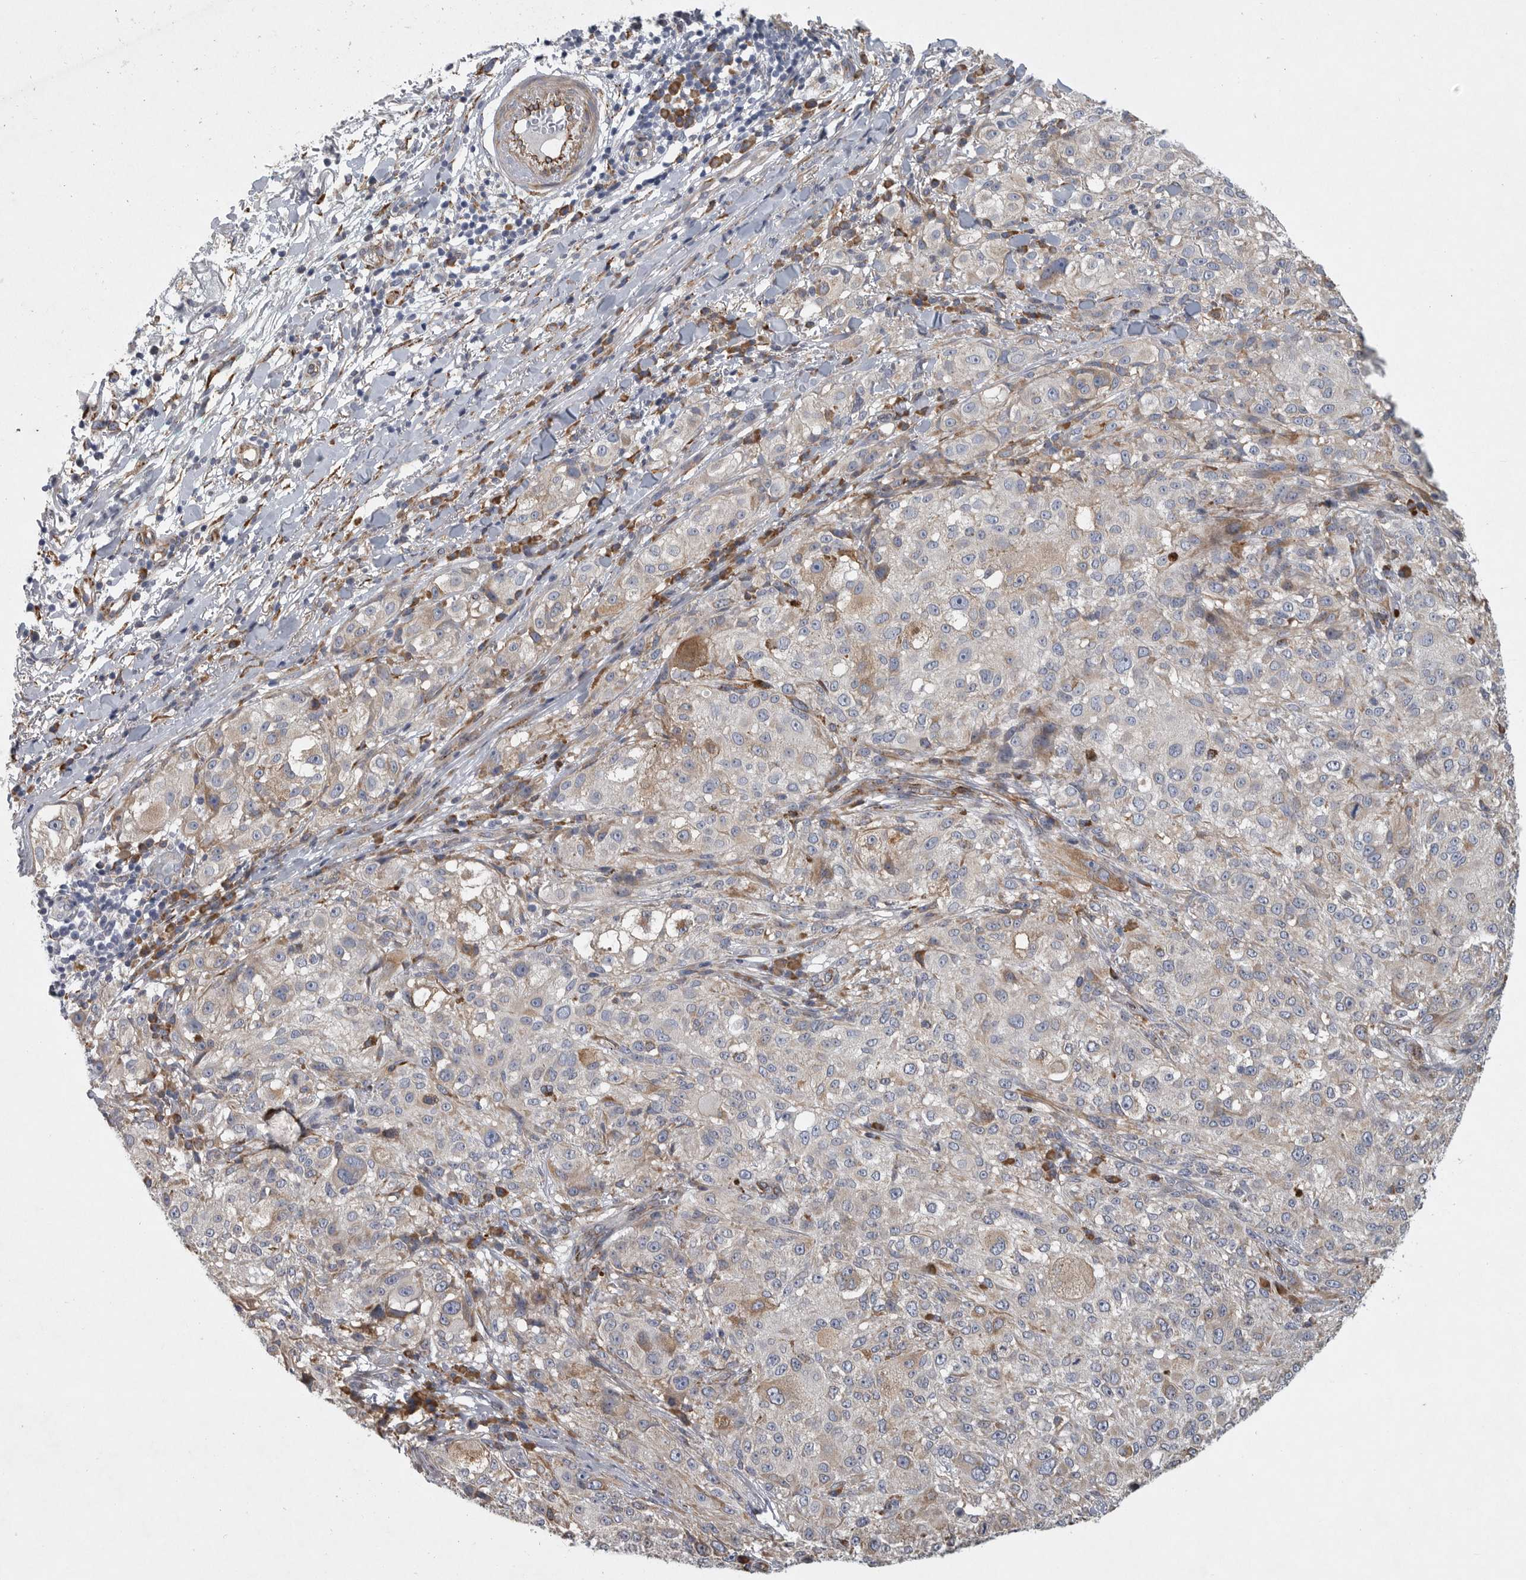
{"staining": {"intensity": "weak", "quantity": "25%-75%", "location": "cytoplasmic/membranous"}, "tissue": "melanoma", "cell_type": "Tumor cells", "image_type": "cancer", "snomed": [{"axis": "morphology", "description": "Necrosis, NOS"}, {"axis": "morphology", "description": "Malignant melanoma, NOS"}, {"axis": "topography", "description": "Skin"}], "caption": "This histopathology image reveals IHC staining of human malignant melanoma, with low weak cytoplasmic/membranous expression in about 25%-75% of tumor cells.", "gene": "MINPP1", "patient": {"sex": "female", "age": 87}}